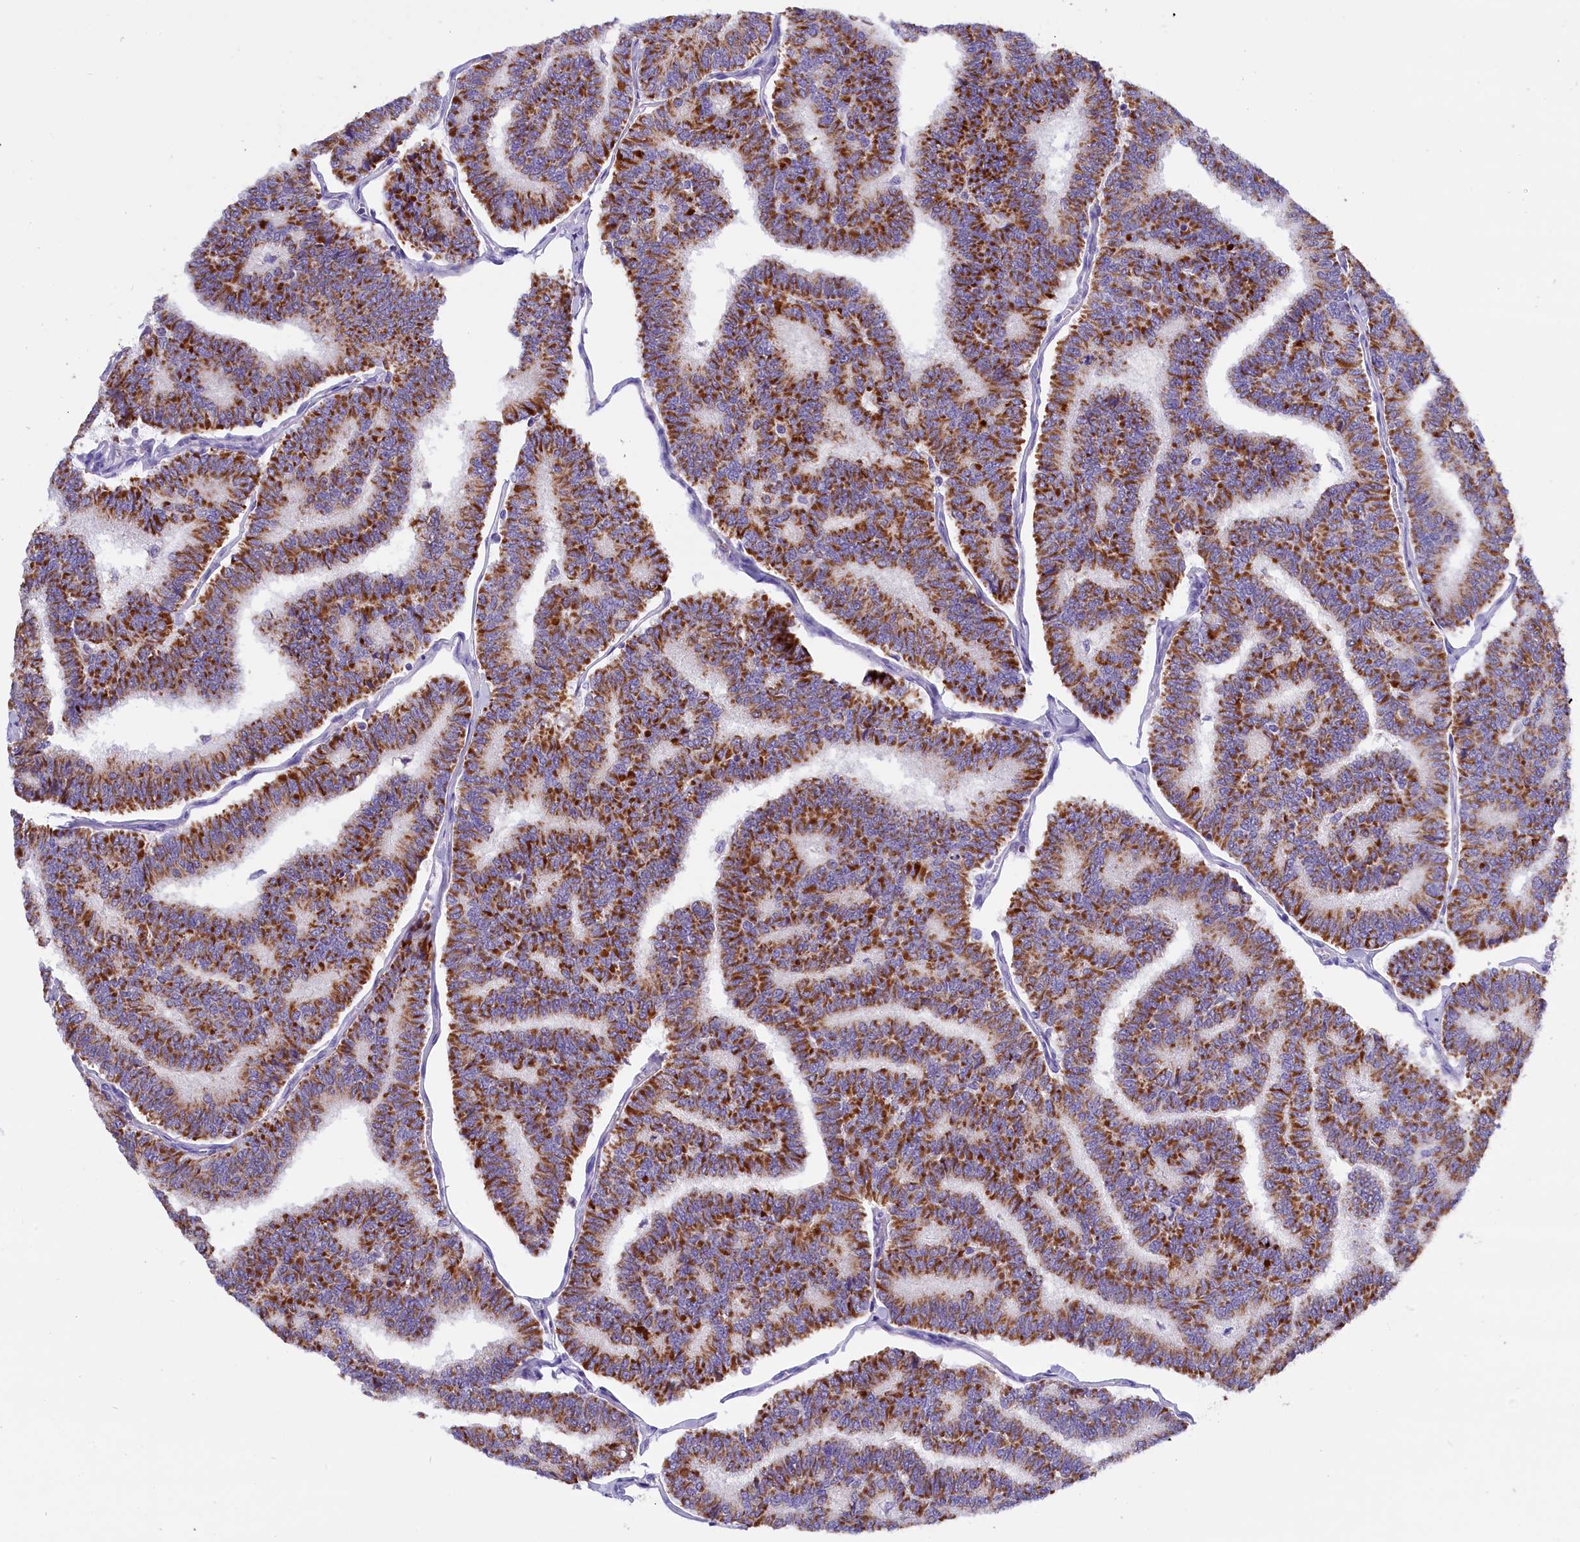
{"staining": {"intensity": "strong", "quantity": ">75%", "location": "cytoplasmic/membranous"}, "tissue": "thyroid cancer", "cell_type": "Tumor cells", "image_type": "cancer", "snomed": [{"axis": "morphology", "description": "Papillary adenocarcinoma, NOS"}, {"axis": "topography", "description": "Thyroid gland"}], "caption": "Human thyroid papillary adenocarcinoma stained with a protein marker exhibits strong staining in tumor cells.", "gene": "ABAT", "patient": {"sex": "female", "age": 35}}